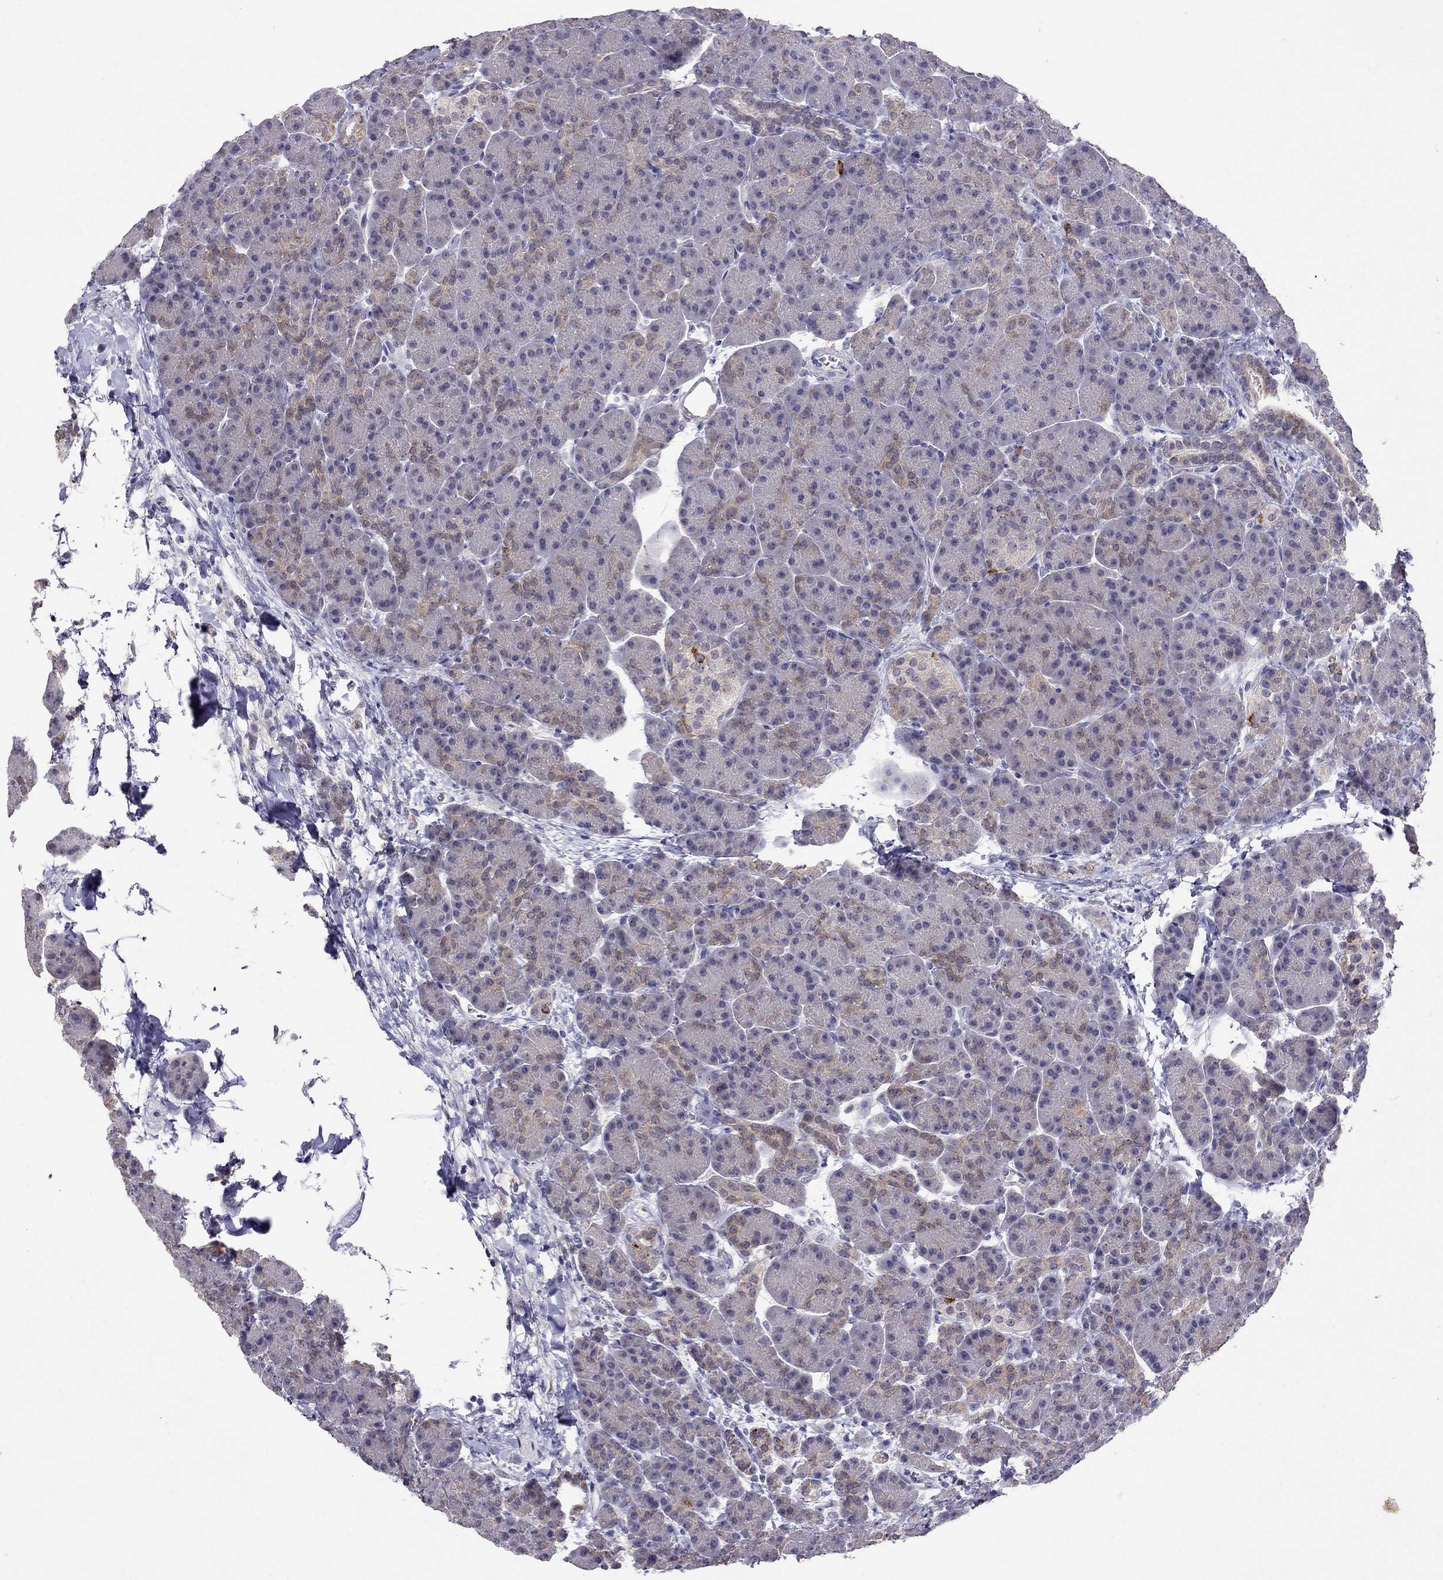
{"staining": {"intensity": "weak", "quantity": "<25%", "location": "cytoplasmic/membranous"}, "tissue": "pancreas", "cell_type": "Exocrine glandular cells", "image_type": "normal", "snomed": [{"axis": "morphology", "description": "Normal tissue, NOS"}, {"axis": "topography", "description": "Pancreas"}], "caption": "DAB immunohistochemical staining of normal pancreas exhibits no significant staining in exocrine glandular cells. The staining is performed using DAB brown chromogen with nuclei counter-stained in using hematoxylin.", "gene": "MYO3B", "patient": {"sex": "female", "age": 63}}